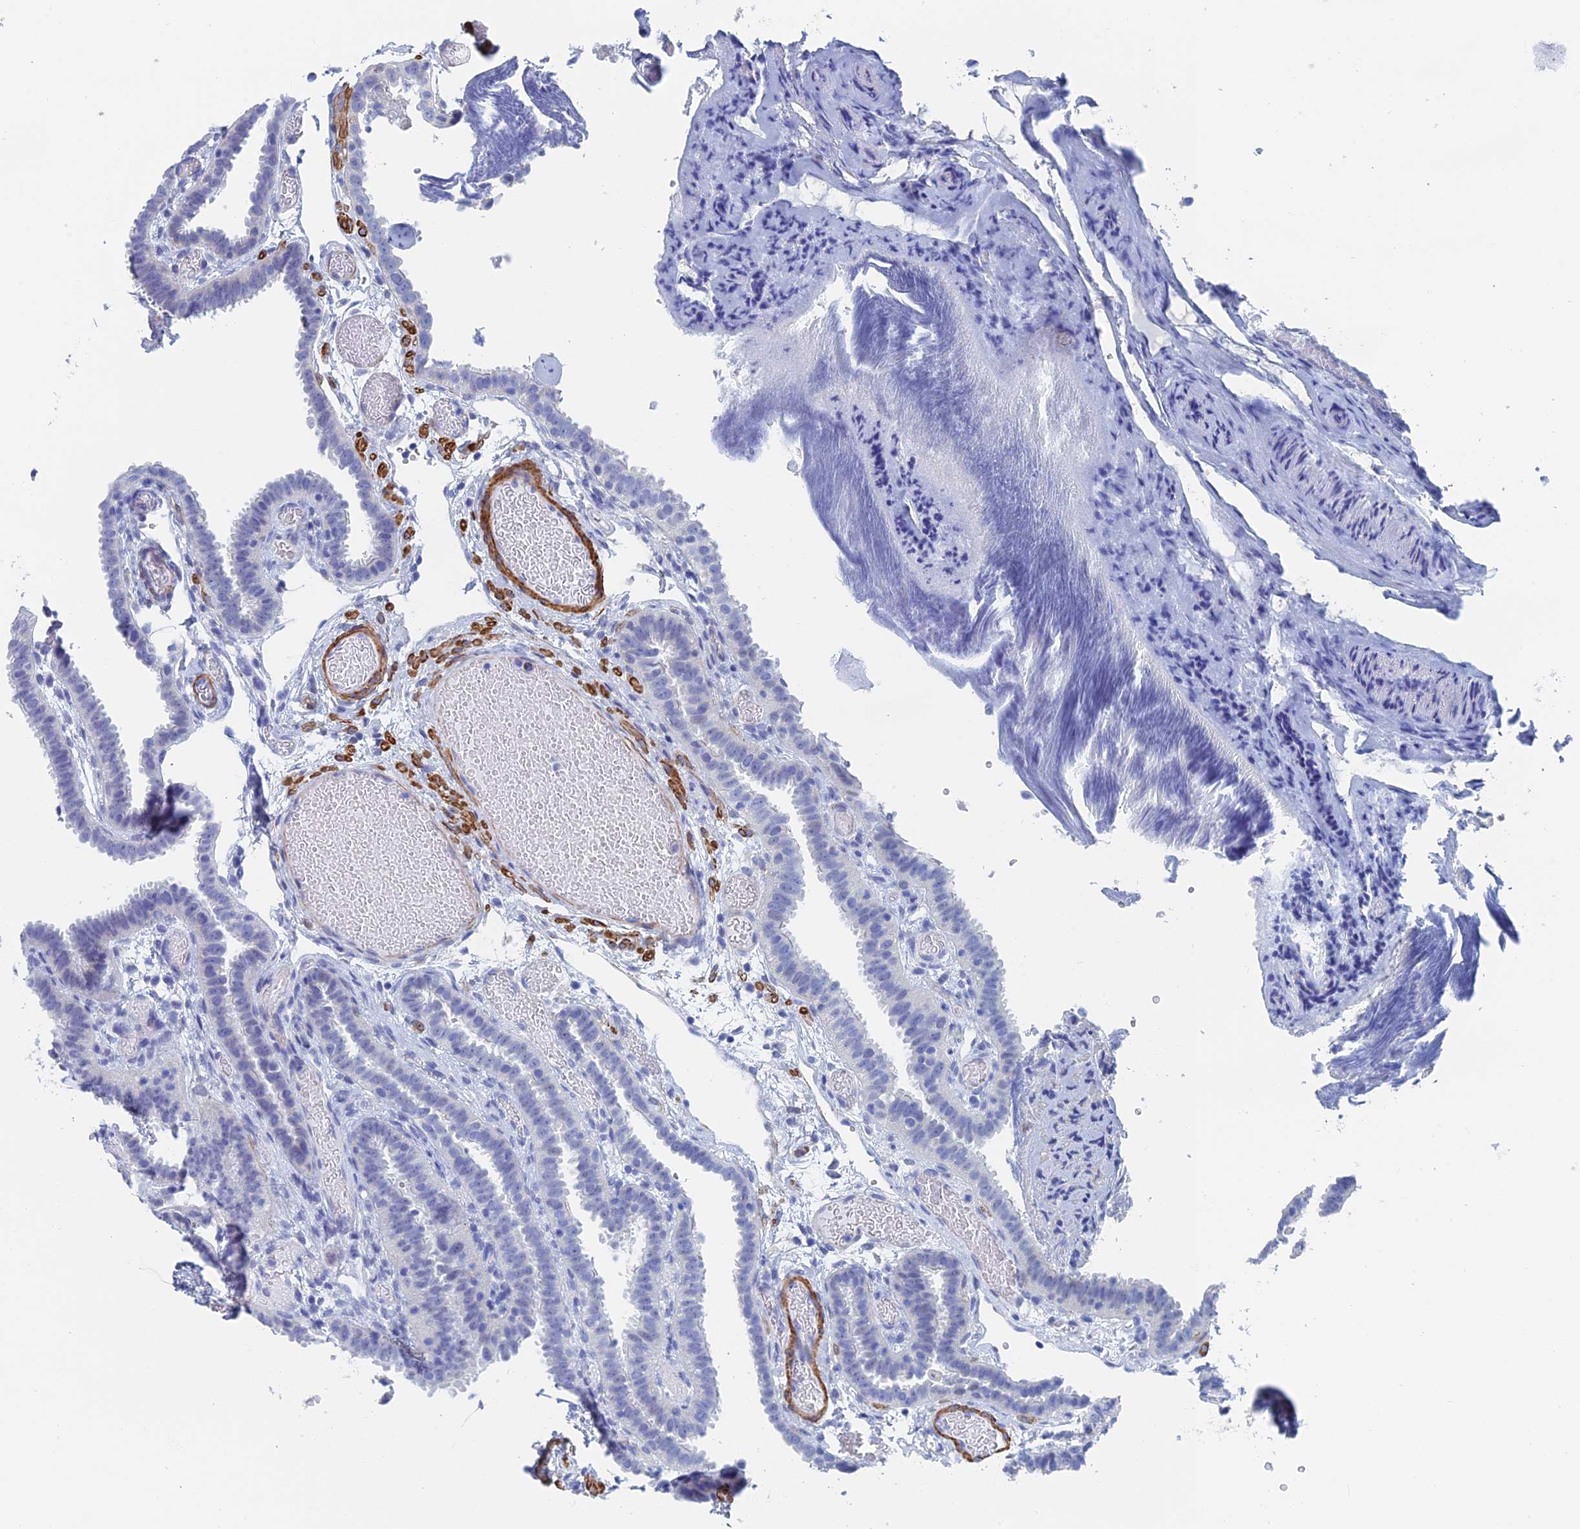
{"staining": {"intensity": "negative", "quantity": "none", "location": "none"}, "tissue": "fallopian tube", "cell_type": "Glandular cells", "image_type": "normal", "snomed": [{"axis": "morphology", "description": "Normal tissue, NOS"}, {"axis": "topography", "description": "Fallopian tube"}], "caption": "The immunohistochemistry (IHC) image has no significant positivity in glandular cells of fallopian tube. (DAB immunohistochemistry (IHC) with hematoxylin counter stain).", "gene": "KCNK18", "patient": {"sex": "female", "age": 37}}